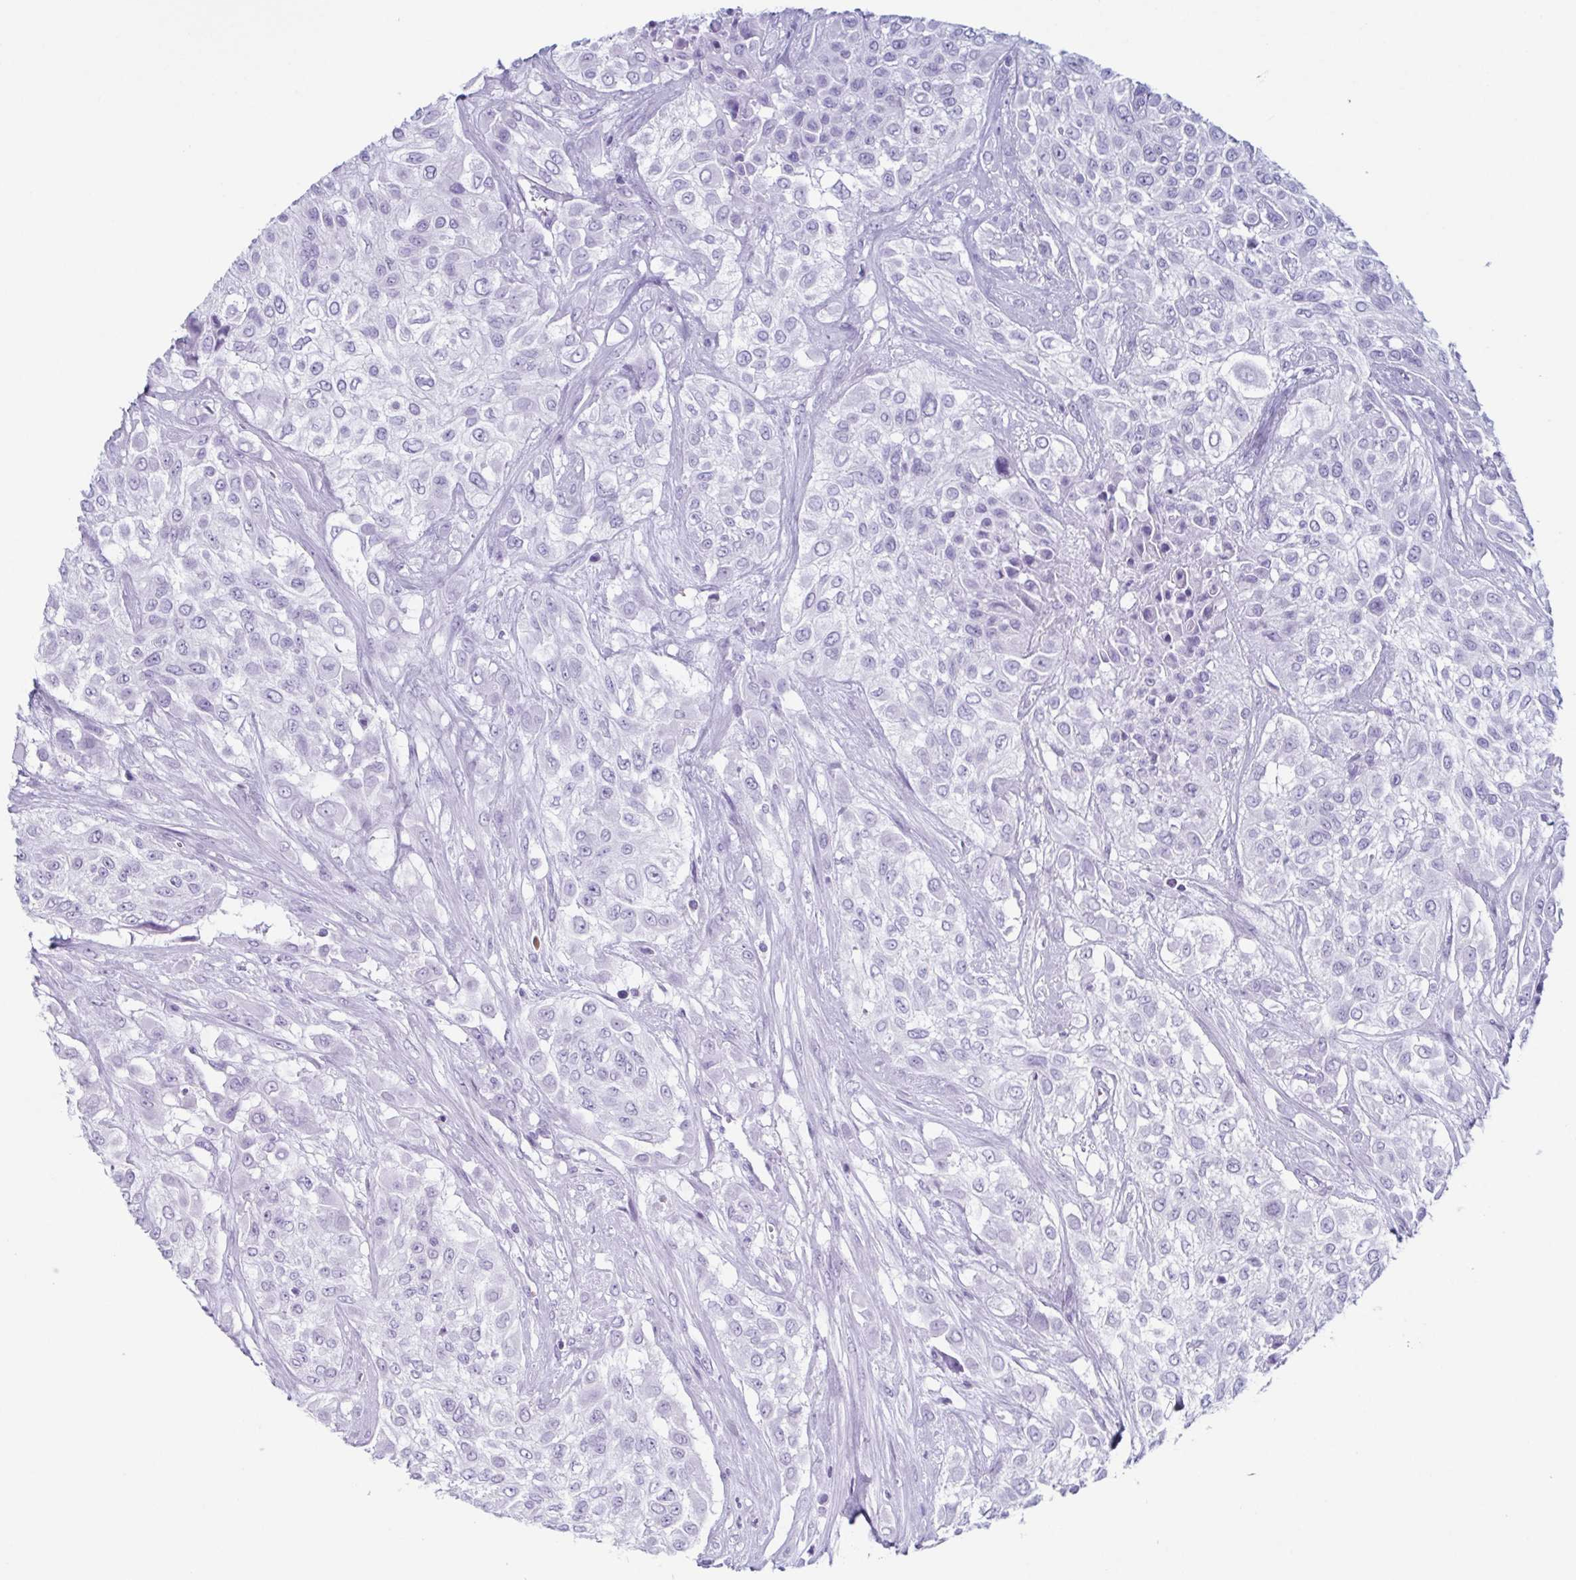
{"staining": {"intensity": "negative", "quantity": "none", "location": "none"}, "tissue": "urothelial cancer", "cell_type": "Tumor cells", "image_type": "cancer", "snomed": [{"axis": "morphology", "description": "Urothelial carcinoma, High grade"}, {"axis": "topography", "description": "Urinary bladder"}], "caption": "Photomicrograph shows no significant protein expression in tumor cells of urothelial cancer.", "gene": "ENKUR", "patient": {"sex": "male", "age": 57}}